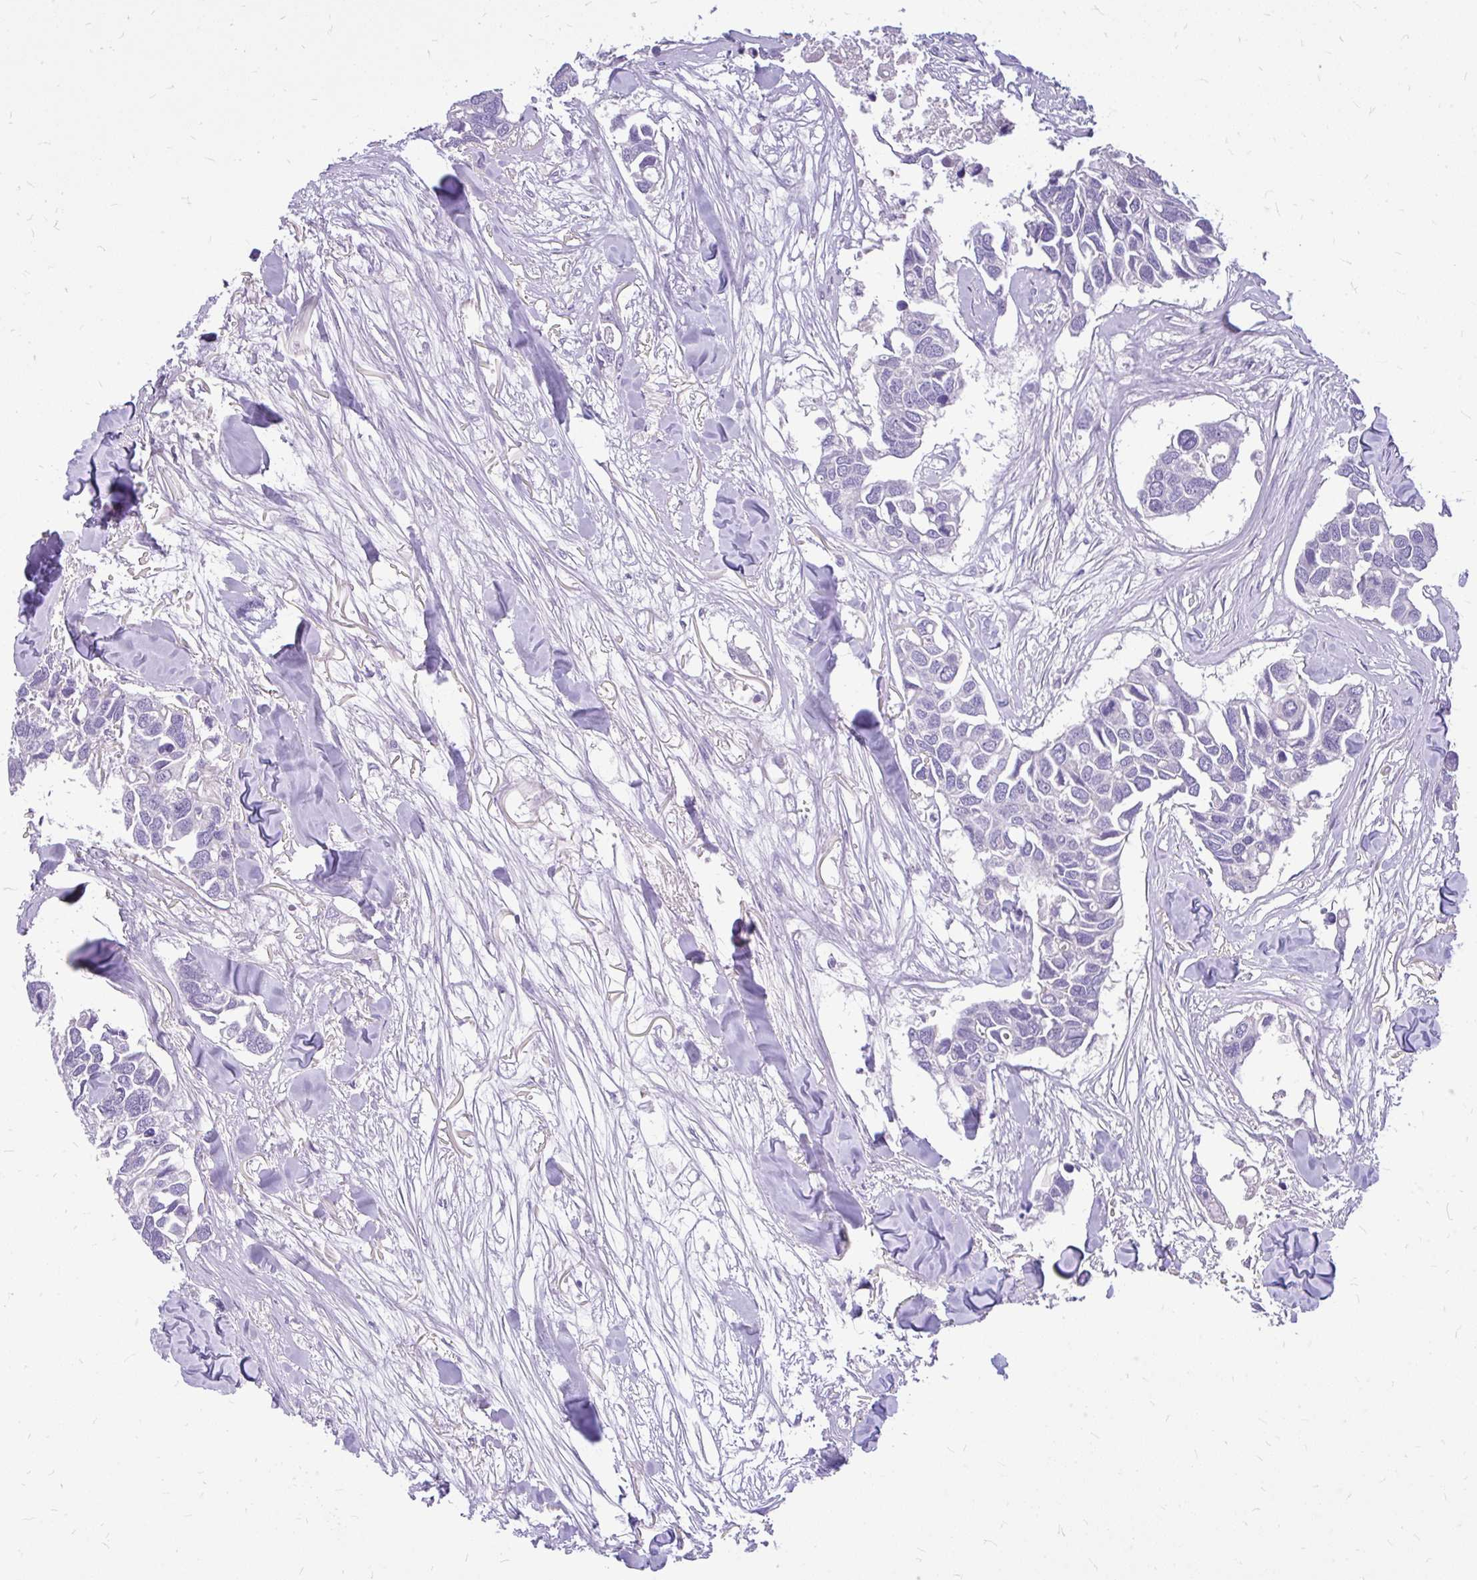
{"staining": {"intensity": "negative", "quantity": "none", "location": "none"}, "tissue": "breast cancer", "cell_type": "Tumor cells", "image_type": "cancer", "snomed": [{"axis": "morphology", "description": "Duct carcinoma"}, {"axis": "topography", "description": "Breast"}], "caption": "High power microscopy photomicrograph of an immunohistochemistry photomicrograph of breast invasive ductal carcinoma, revealing no significant staining in tumor cells.", "gene": "MAP1LC3A", "patient": {"sex": "female", "age": 83}}